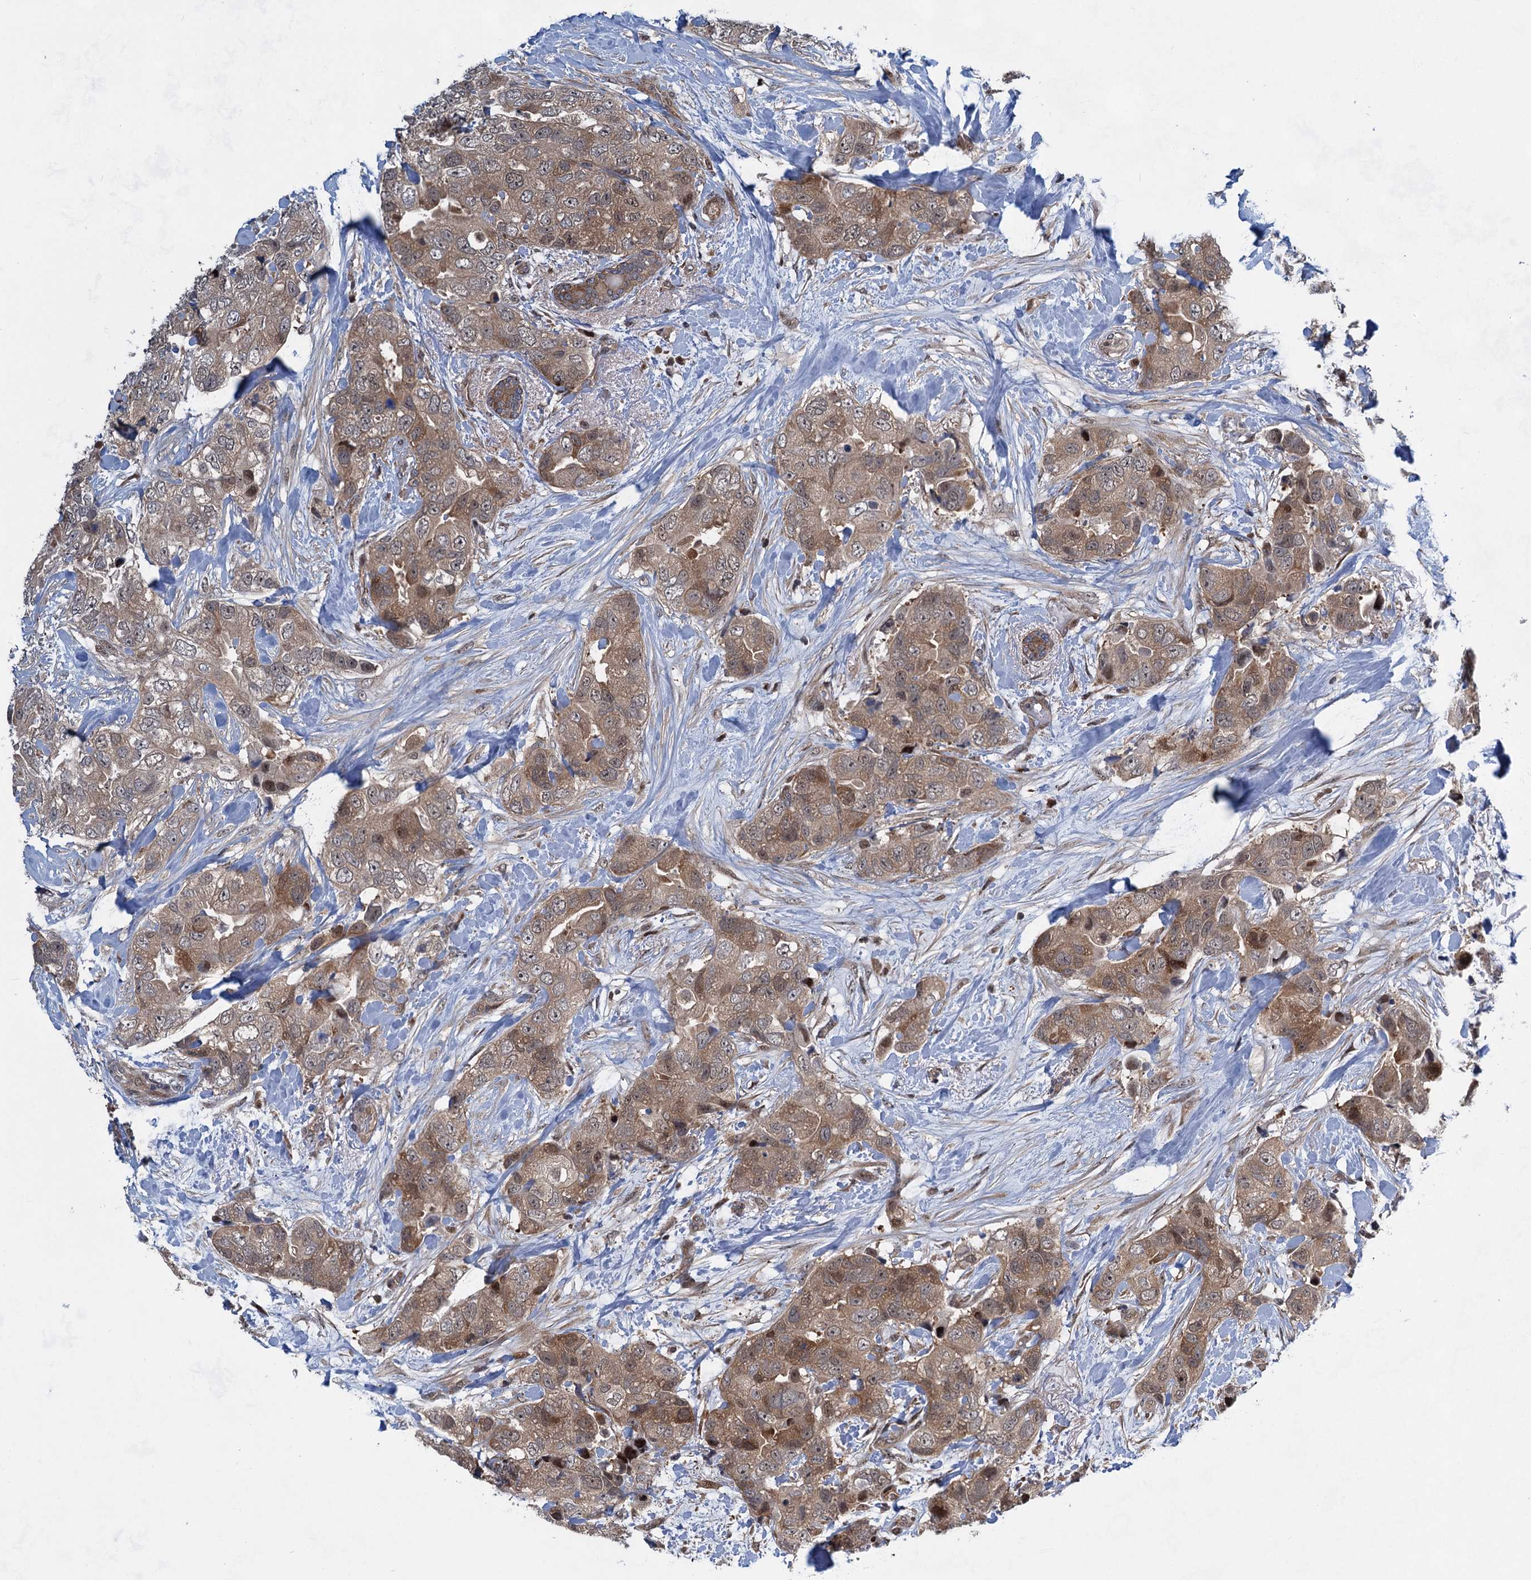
{"staining": {"intensity": "moderate", "quantity": ">75%", "location": "cytoplasmic/membranous,nuclear"}, "tissue": "breast cancer", "cell_type": "Tumor cells", "image_type": "cancer", "snomed": [{"axis": "morphology", "description": "Duct carcinoma"}, {"axis": "topography", "description": "Breast"}], "caption": "This photomicrograph demonstrates infiltrating ductal carcinoma (breast) stained with IHC to label a protein in brown. The cytoplasmic/membranous and nuclear of tumor cells show moderate positivity for the protein. Nuclei are counter-stained blue.", "gene": "GPBP1", "patient": {"sex": "female", "age": 62}}